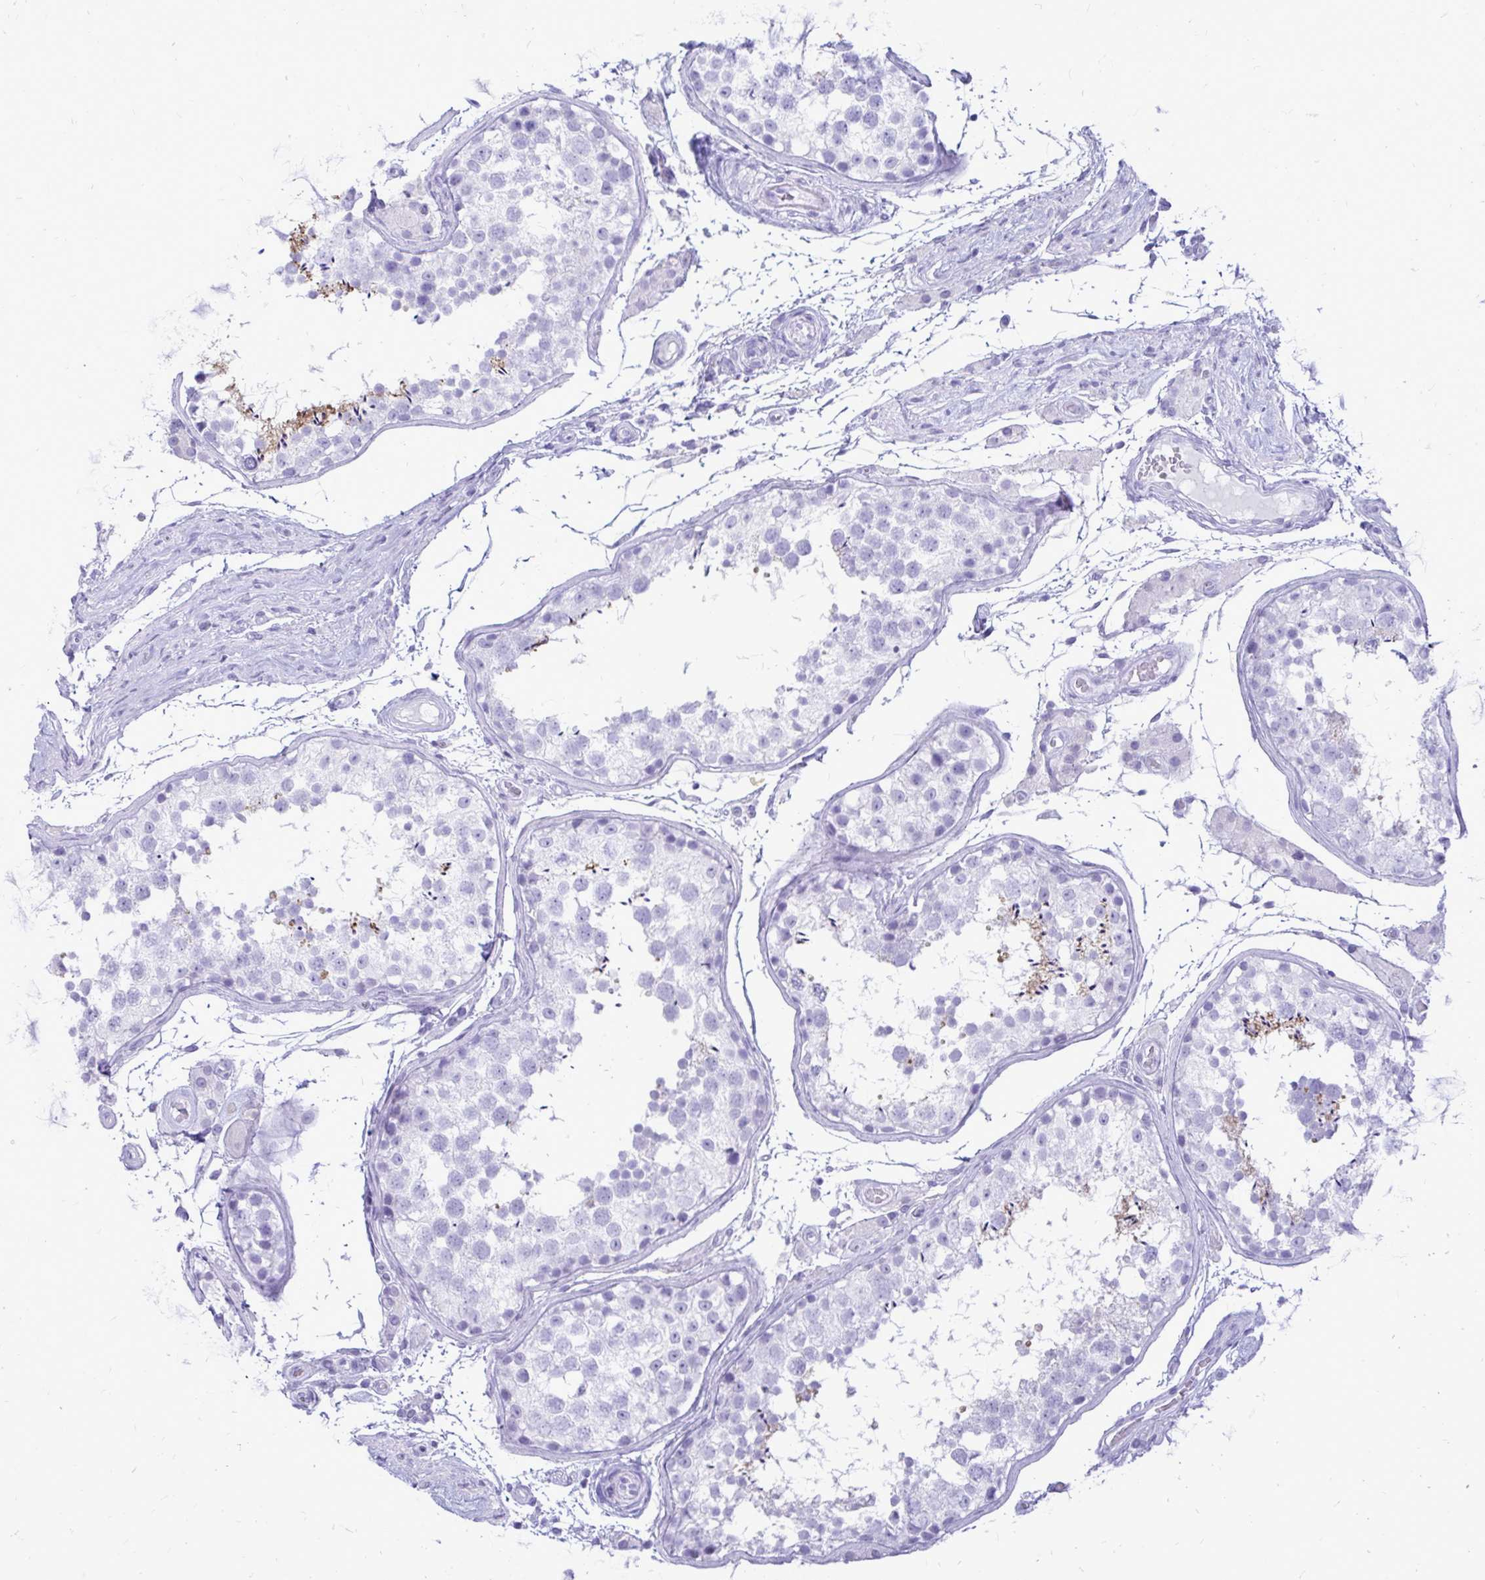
{"staining": {"intensity": "negative", "quantity": "none", "location": "none"}, "tissue": "testis", "cell_type": "Cells in seminiferous ducts", "image_type": "normal", "snomed": [{"axis": "morphology", "description": "Normal tissue, NOS"}, {"axis": "morphology", "description": "Seminoma, NOS"}, {"axis": "topography", "description": "Testis"}], "caption": "A micrograph of testis stained for a protein exhibits no brown staining in cells in seminiferous ducts. (DAB immunohistochemistry (IHC) visualized using brightfield microscopy, high magnification).", "gene": "OR10R2", "patient": {"sex": "male", "age": 29}}